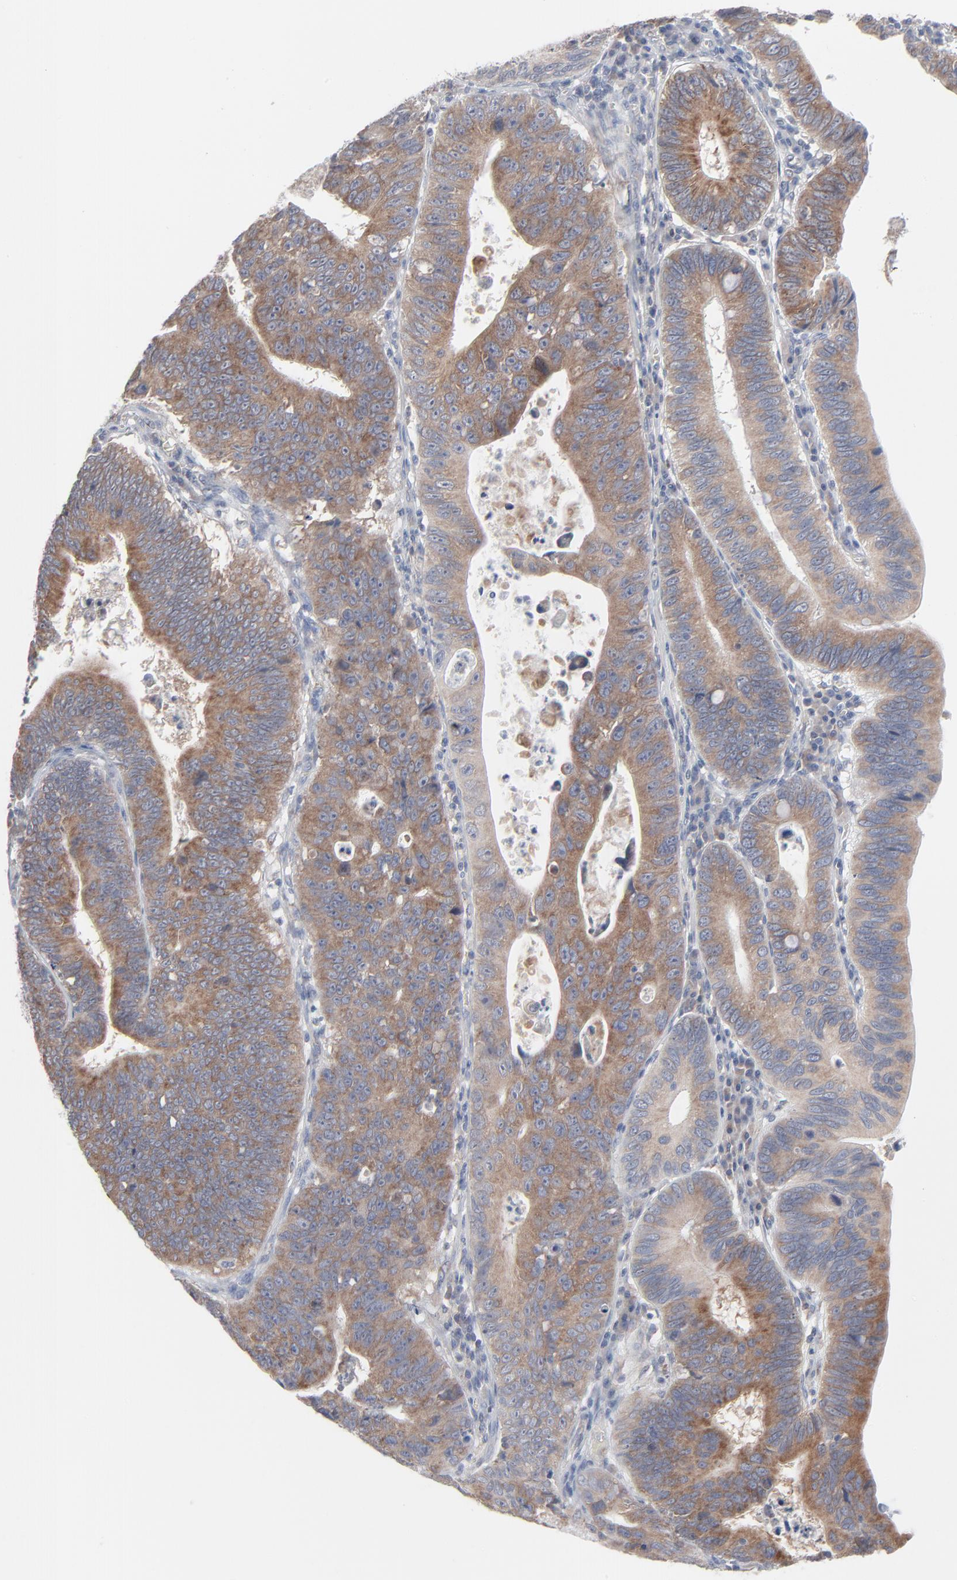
{"staining": {"intensity": "moderate", "quantity": ">75%", "location": "cytoplasmic/membranous"}, "tissue": "stomach cancer", "cell_type": "Tumor cells", "image_type": "cancer", "snomed": [{"axis": "morphology", "description": "Adenocarcinoma, NOS"}, {"axis": "topography", "description": "Stomach"}], "caption": "There is medium levels of moderate cytoplasmic/membranous staining in tumor cells of stomach cancer (adenocarcinoma), as demonstrated by immunohistochemical staining (brown color).", "gene": "KDSR", "patient": {"sex": "male", "age": 59}}